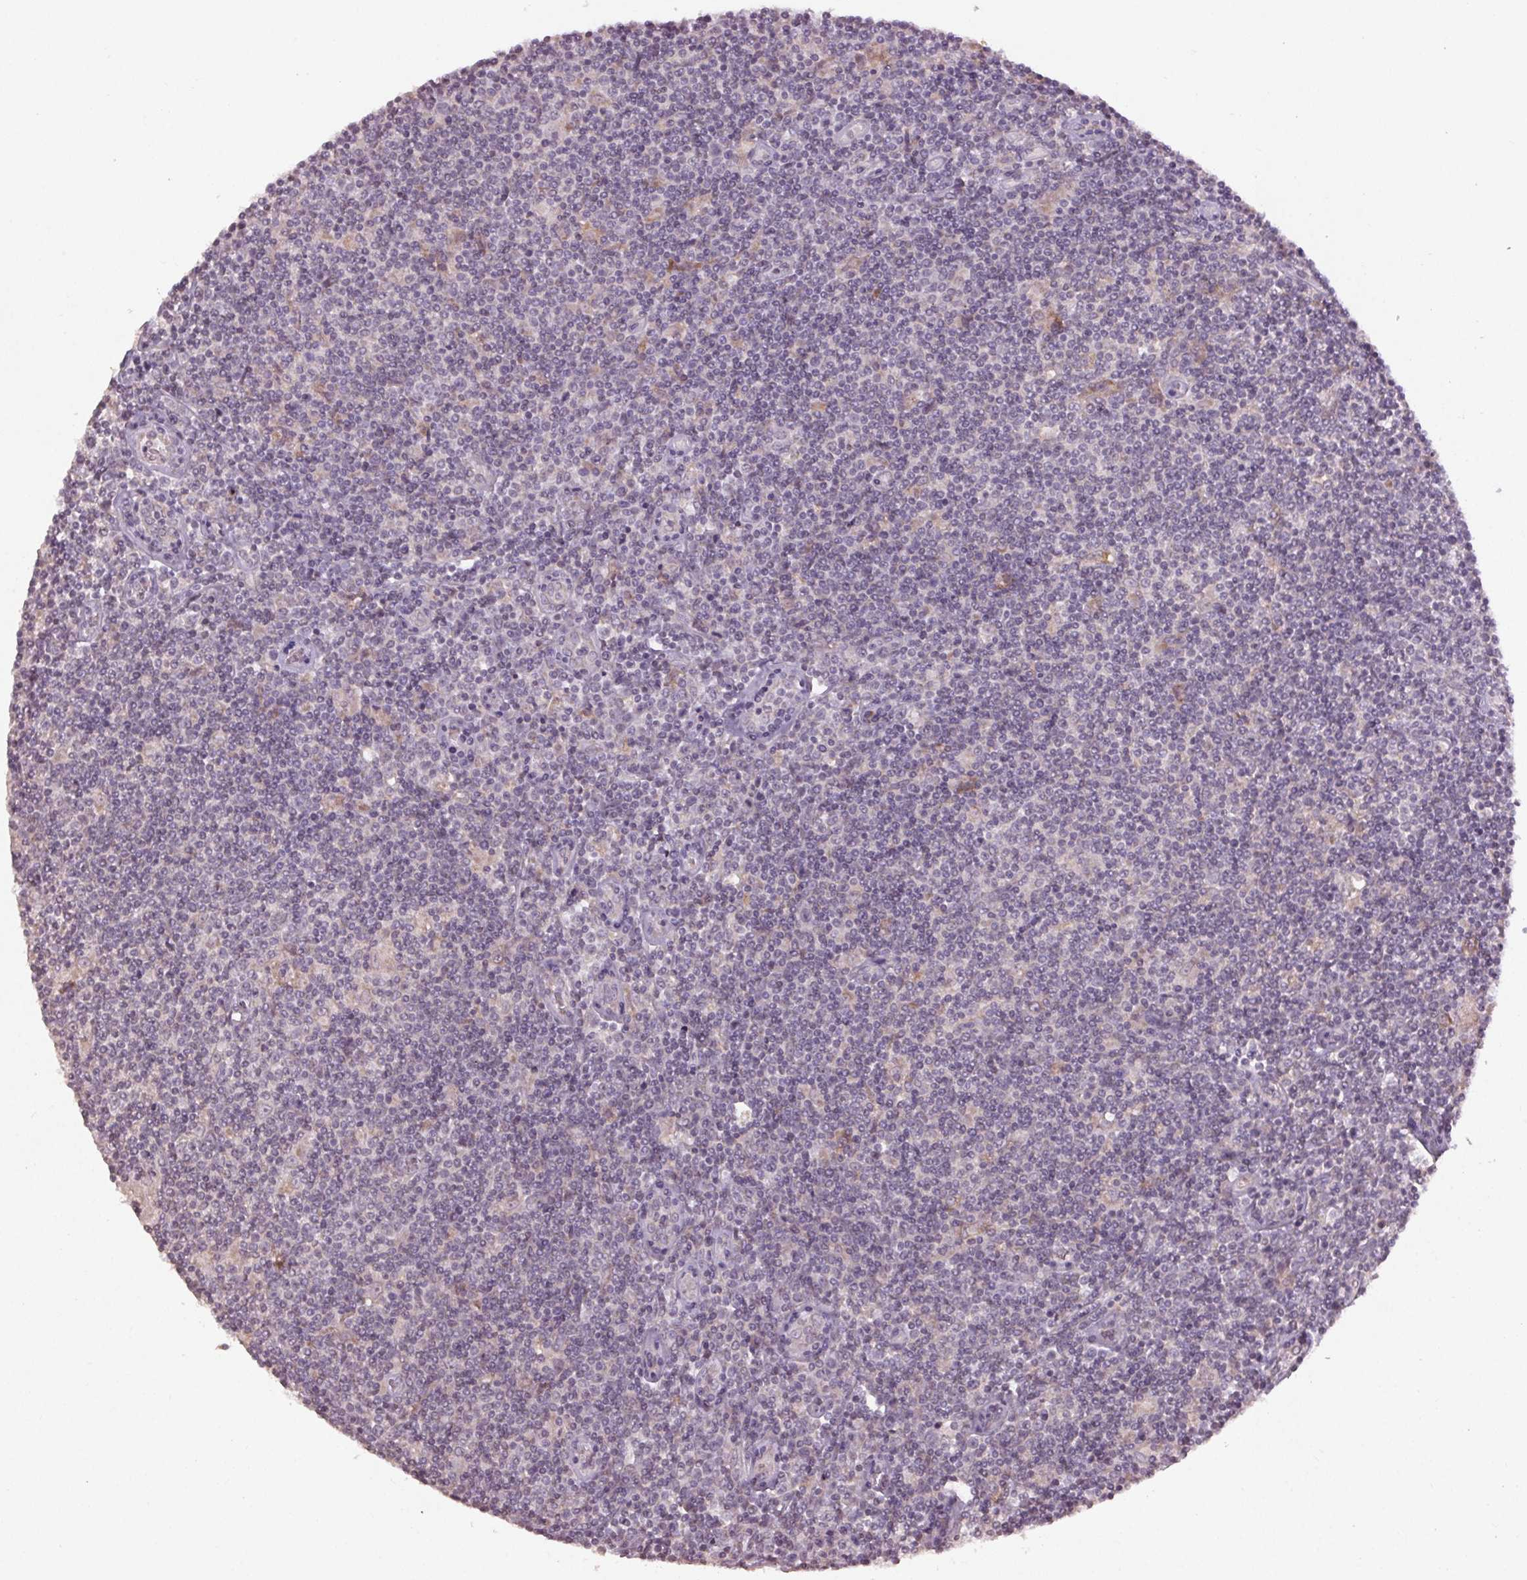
{"staining": {"intensity": "negative", "quantity": "none", "location": "none"}, "tissue": "lymphoma", "cell_type": "Tumor cells", "image_type": "cancer", "snomed": [{"axis": "morphology", "description": "Hodgkin's disease, NOS"}, {"axis": "topography", "description": "Lymph node"}], "caption": "This is an immunohistochemistry (IHC) photomicrograph of Hodgkin's disease. There is no expression in tumor cells.", "gene": "KLRC3", "patient": {"sex": "male", "age": 40}}